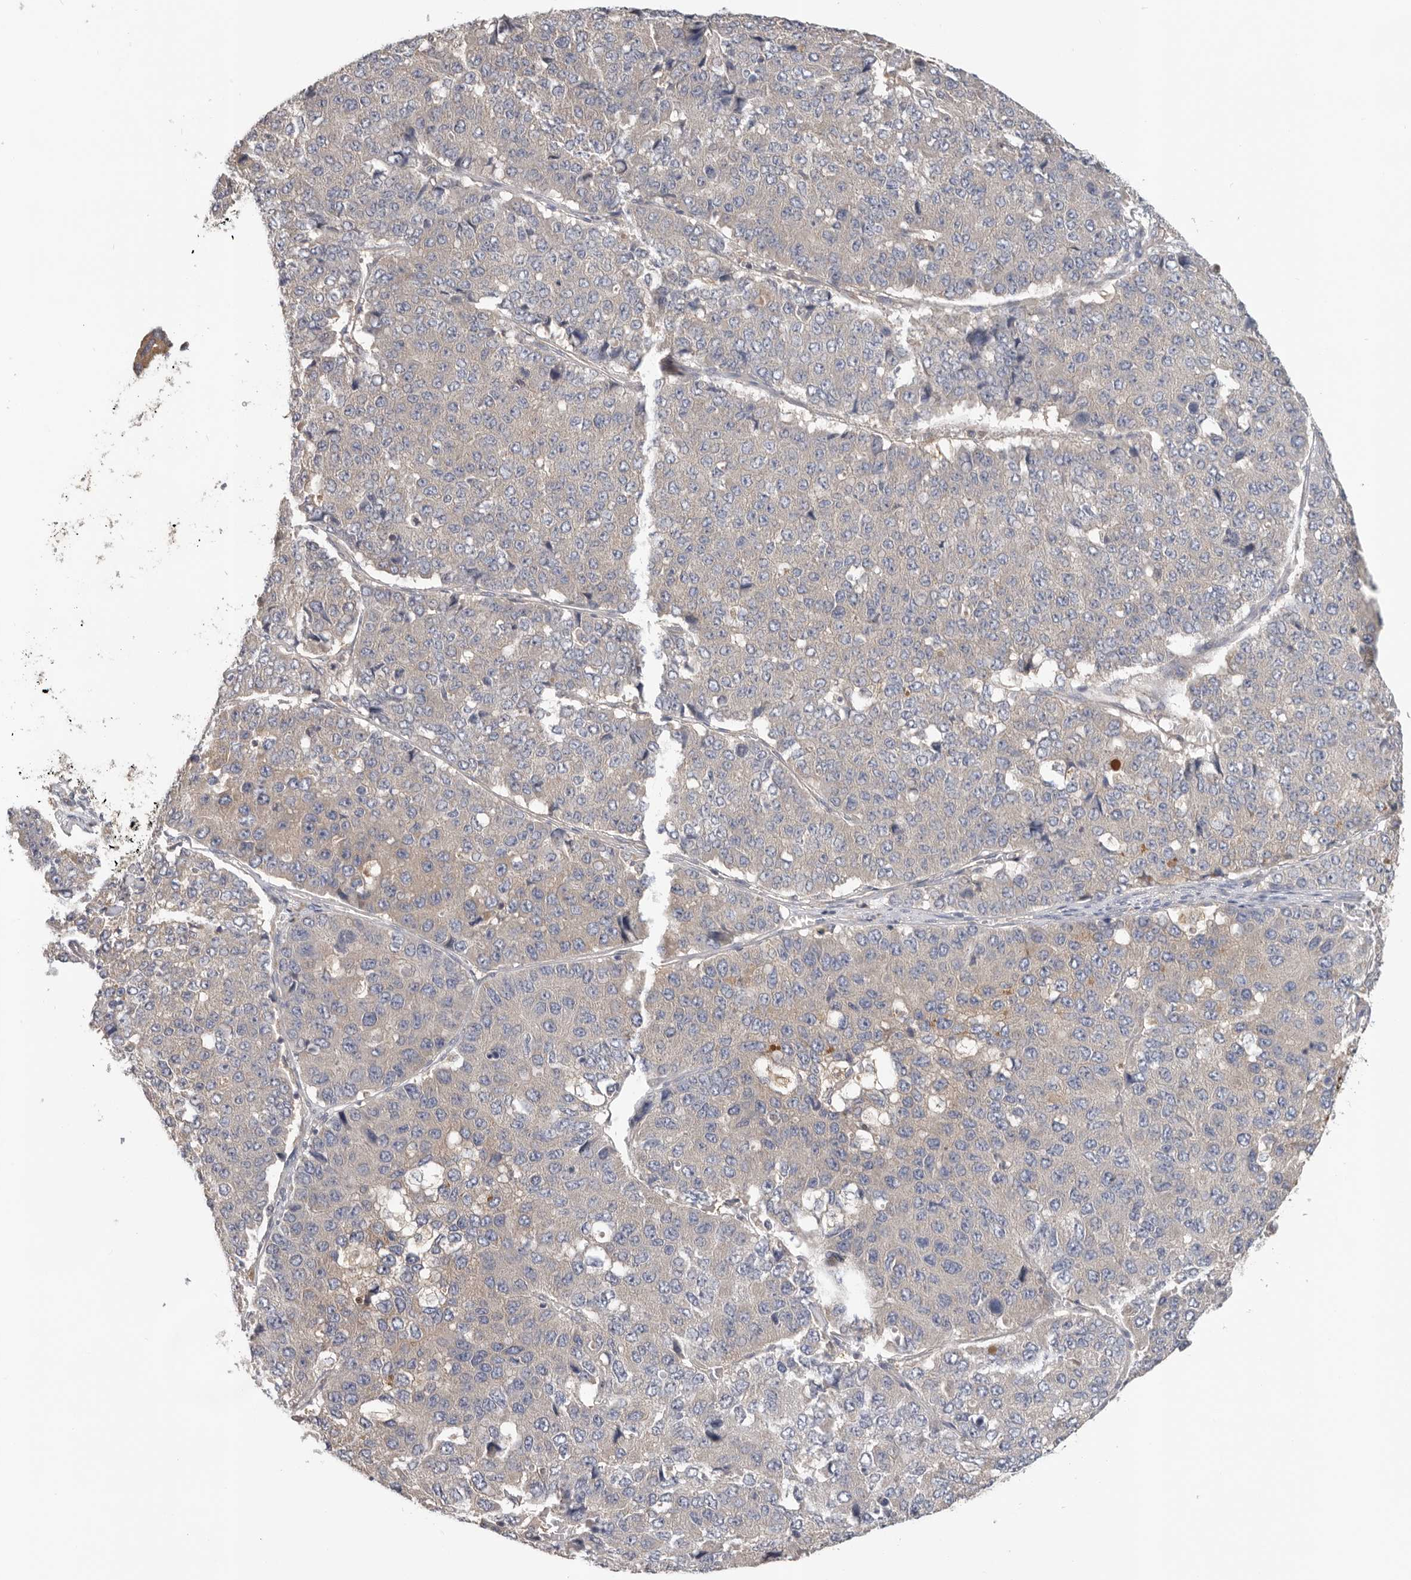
{"staining": {"intensity": "weak", "quantity": "<25%", "location": "cytoplasmic/membranous"}, "tissue": "pancreatic cancer", "cell_type": "Tumor cells", "image_type": "cancer", "snomed": [{"axis": "morphology", "description": "Adenocarcinoma, NOS"}, {"axis": "topography", "description": "Pancreas"}], "caption": "IHC of human pancreatic cancer reveals no staining in tumor cells. The staining is performed using DAB (3,3'-diaminobenzidine) brown chromogen with nuclei counter-stained in using hematoxylin.", "gene": "PPP1R42", "patient": {"sex": "male", "age": 50}}